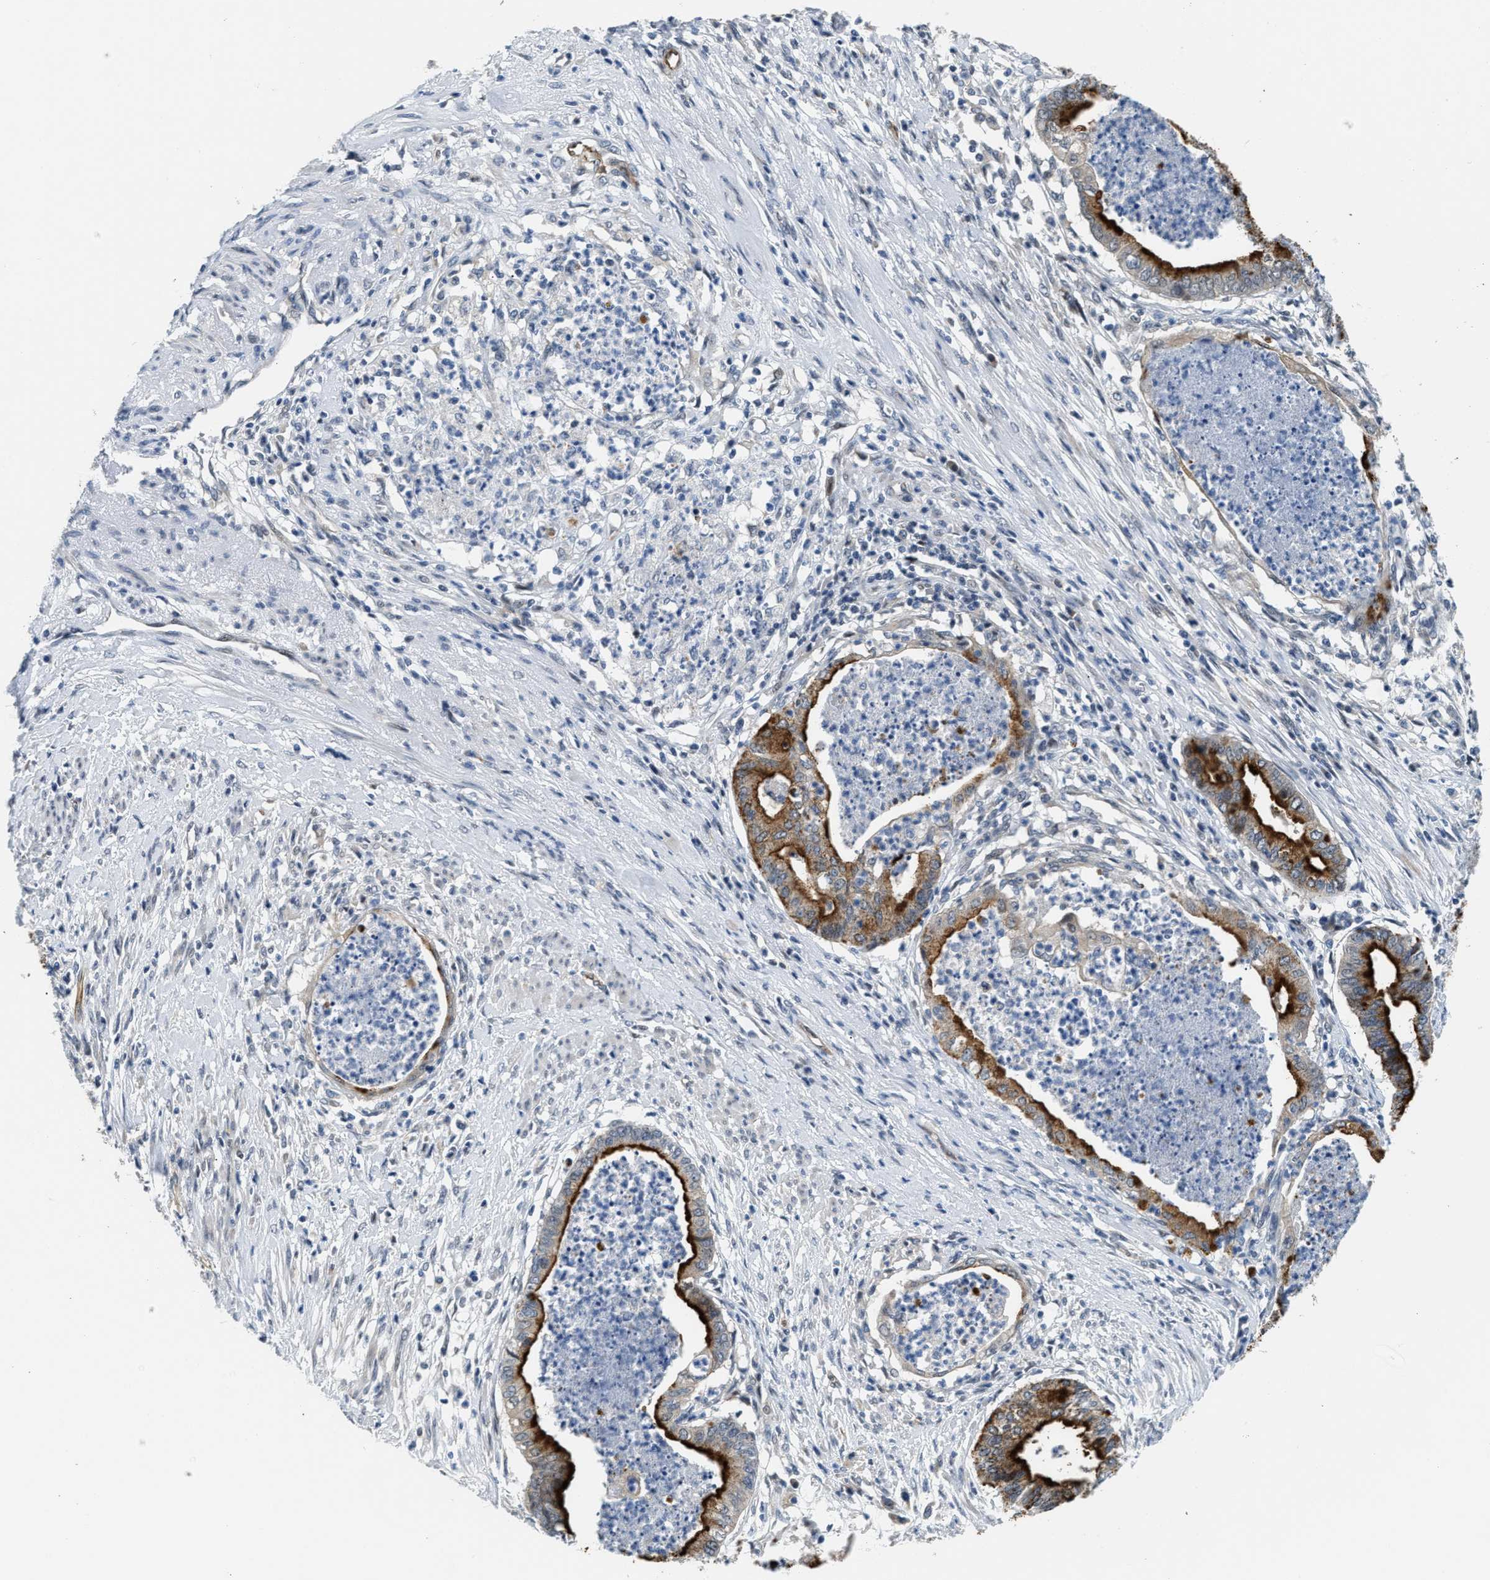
{"staining": {"intensity": "strong", "quantity": ">75%", "location": "cytoplasmic/membranous"}, "tissue": "endometrial cancer", "cell_type": "Tumor cells", "image_type": "cancer", "snomed": [{"axis": "morphology", "description": "Necrosis, NOS"}, {"axis": "morphology", "description": "Adenocarcinoma, NOS"}, {"axis": "topography", "description": "Endometrium"}], "caption": "Immunohistochemical staining of endometrial cancer (adenocarcinoma) displays high levels of strong cytoplasmic/membranous protein expression in about >75% of tumor cells.", "gene": "PPM1H", "patient": {"sex": "female", "age": 79}}